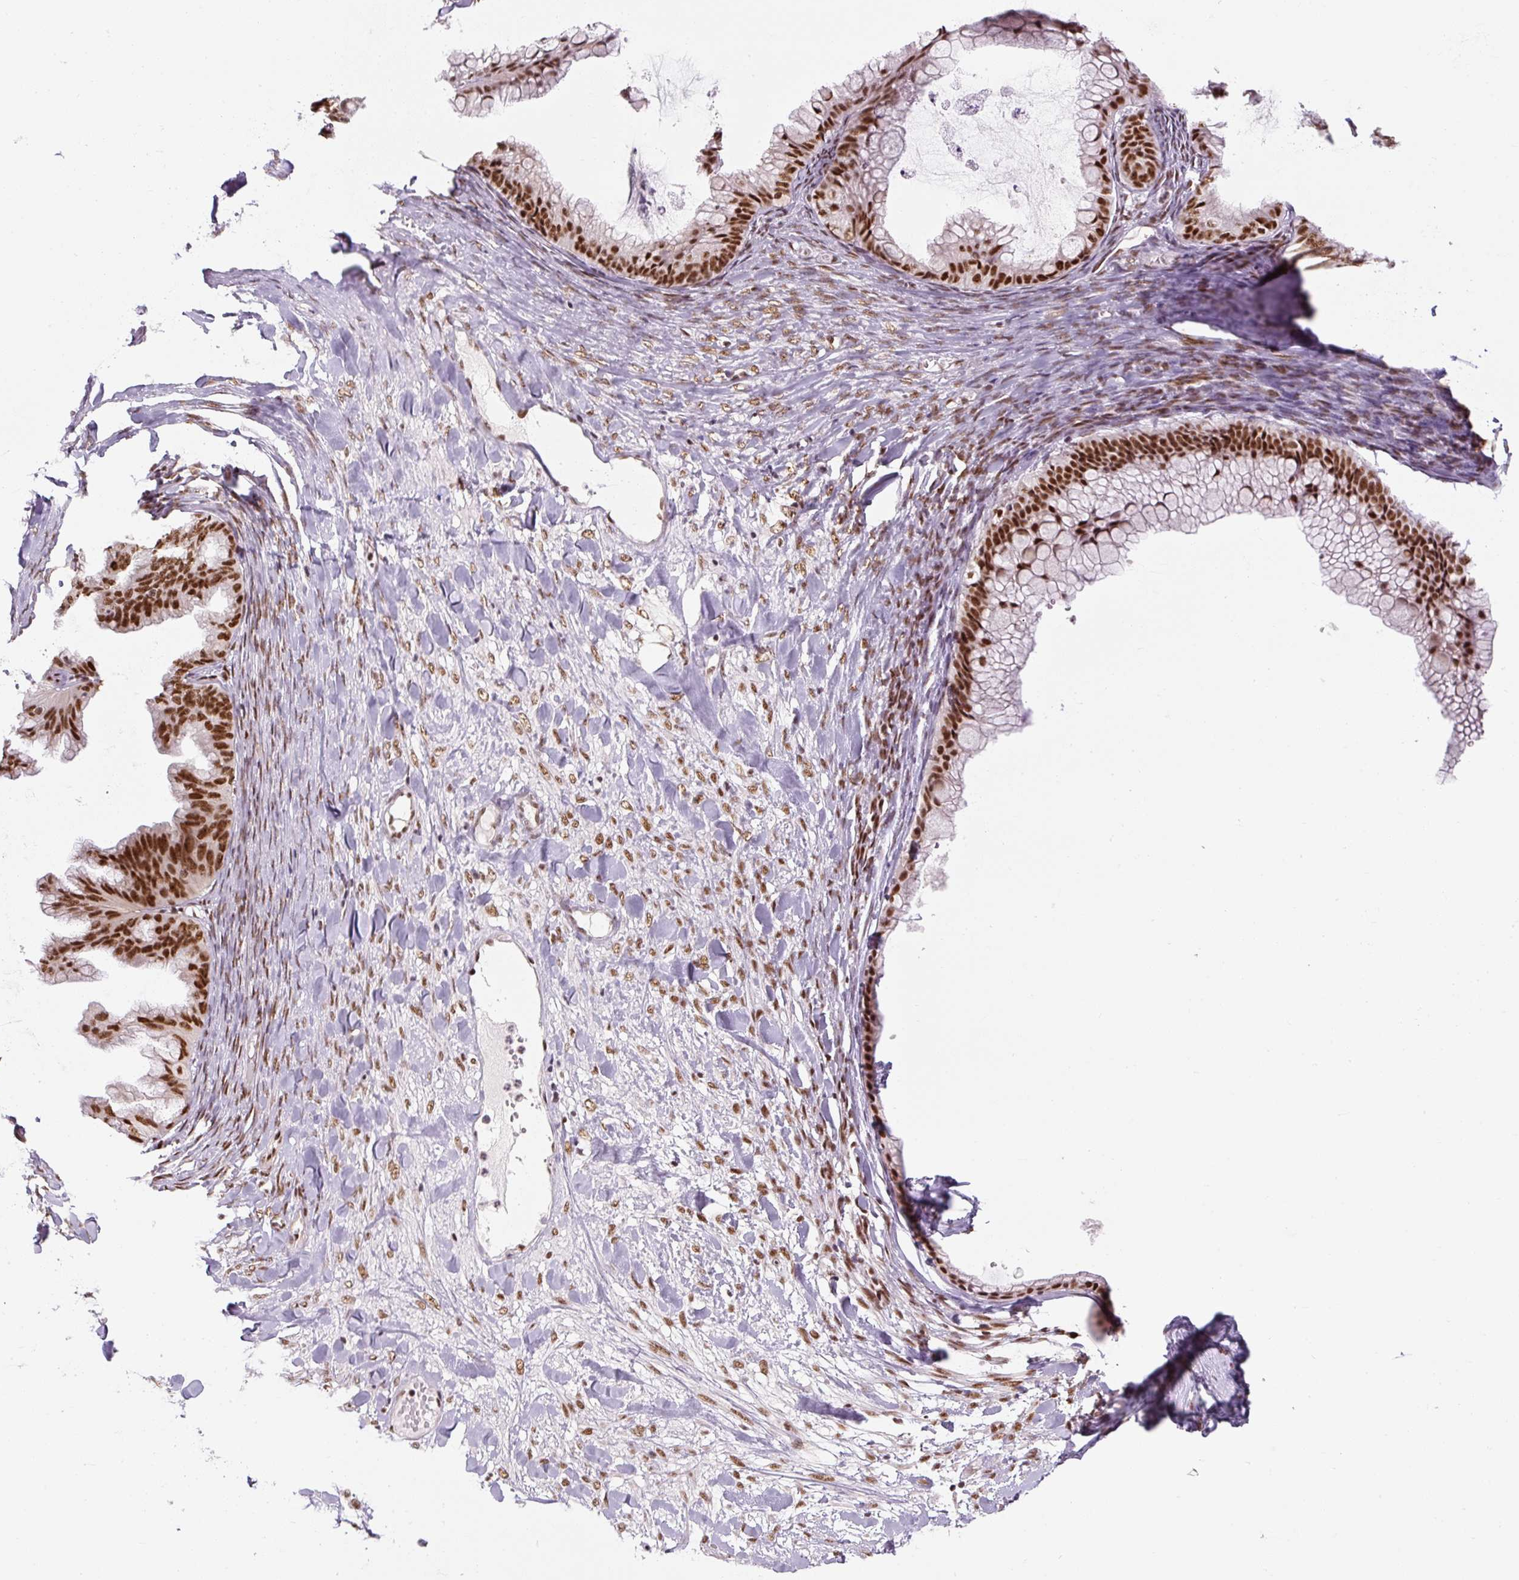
{"staining": {"intensity": "strong", "quantity": ">75%", "location": "nuclear"}, "tissue": "ovarian cancer", "cell_type": "Tumor cells", "image_type": "cancer", "snomed": [{"axis": "morphology", "description": "Cystadenocarcinoma, mucinous, NOS"}, {"axis": "topography", "description": "Ovary"}], "caption": "Strong nuclear staining is appreciated in about >75% of tumor cells in ovarian cancer (mucinous cystadenocarcinoma).", "gene": "U2AF2", "patient": {"sex": "female", "age": 35}}